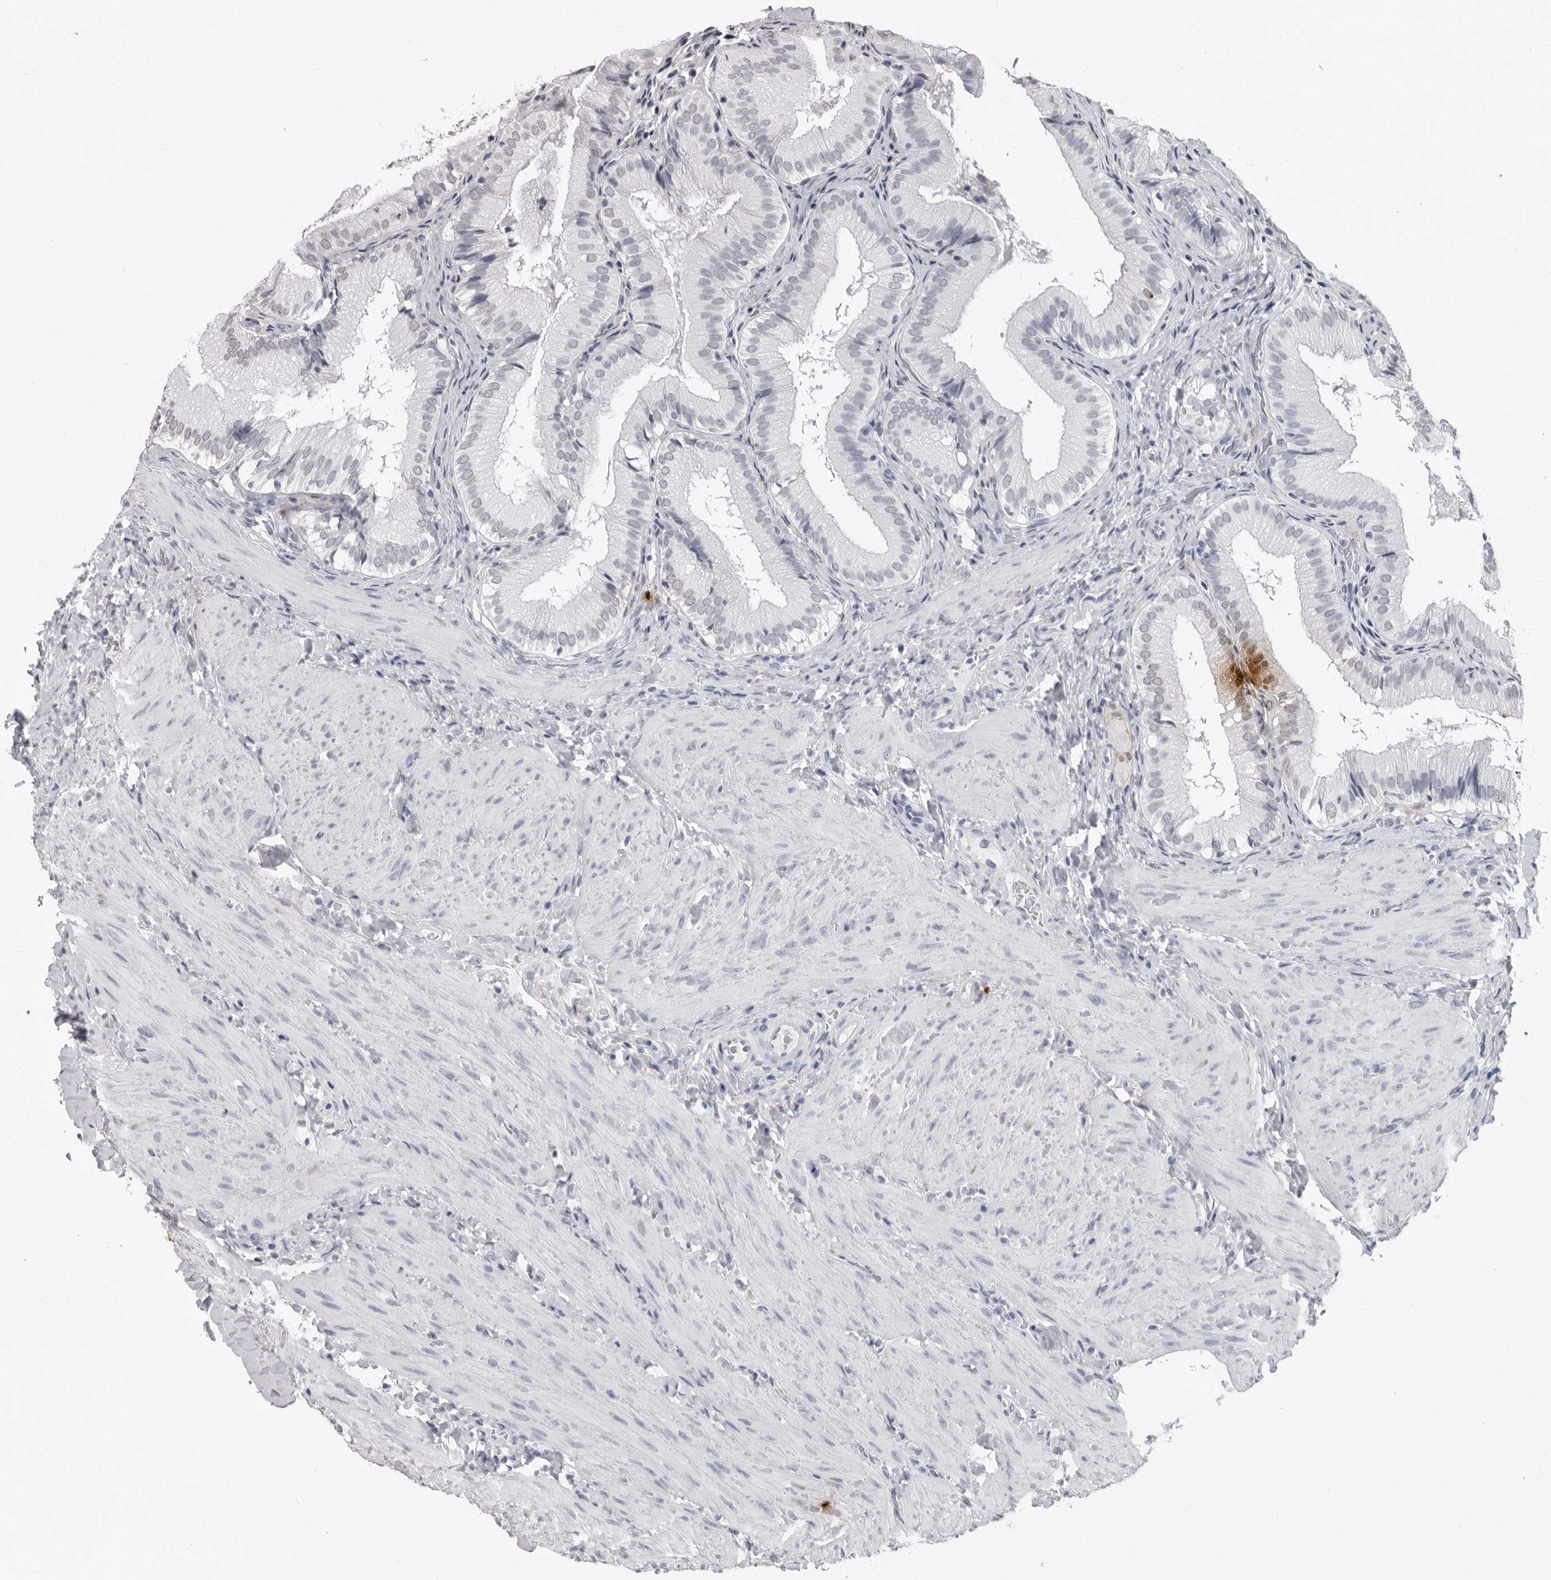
{"staining": {"intensity": "negative", "quantity": "none", "location": "none"}, "tissue": "gallbladder", "cell_type": "Glandular cells", "image_type": "normal", "snomed": [{"axis": "morphology", "description": "Normal tissue, NOS"}, {"axis": "topography", "description": "Gallbladder"}], "caption": "This is an IHC histopathology image of unremarkable gallbladder. There is no positivity in glandular cells.", "gene": "HEPACAM", "patient": {"sex": "female", "age": 30}}